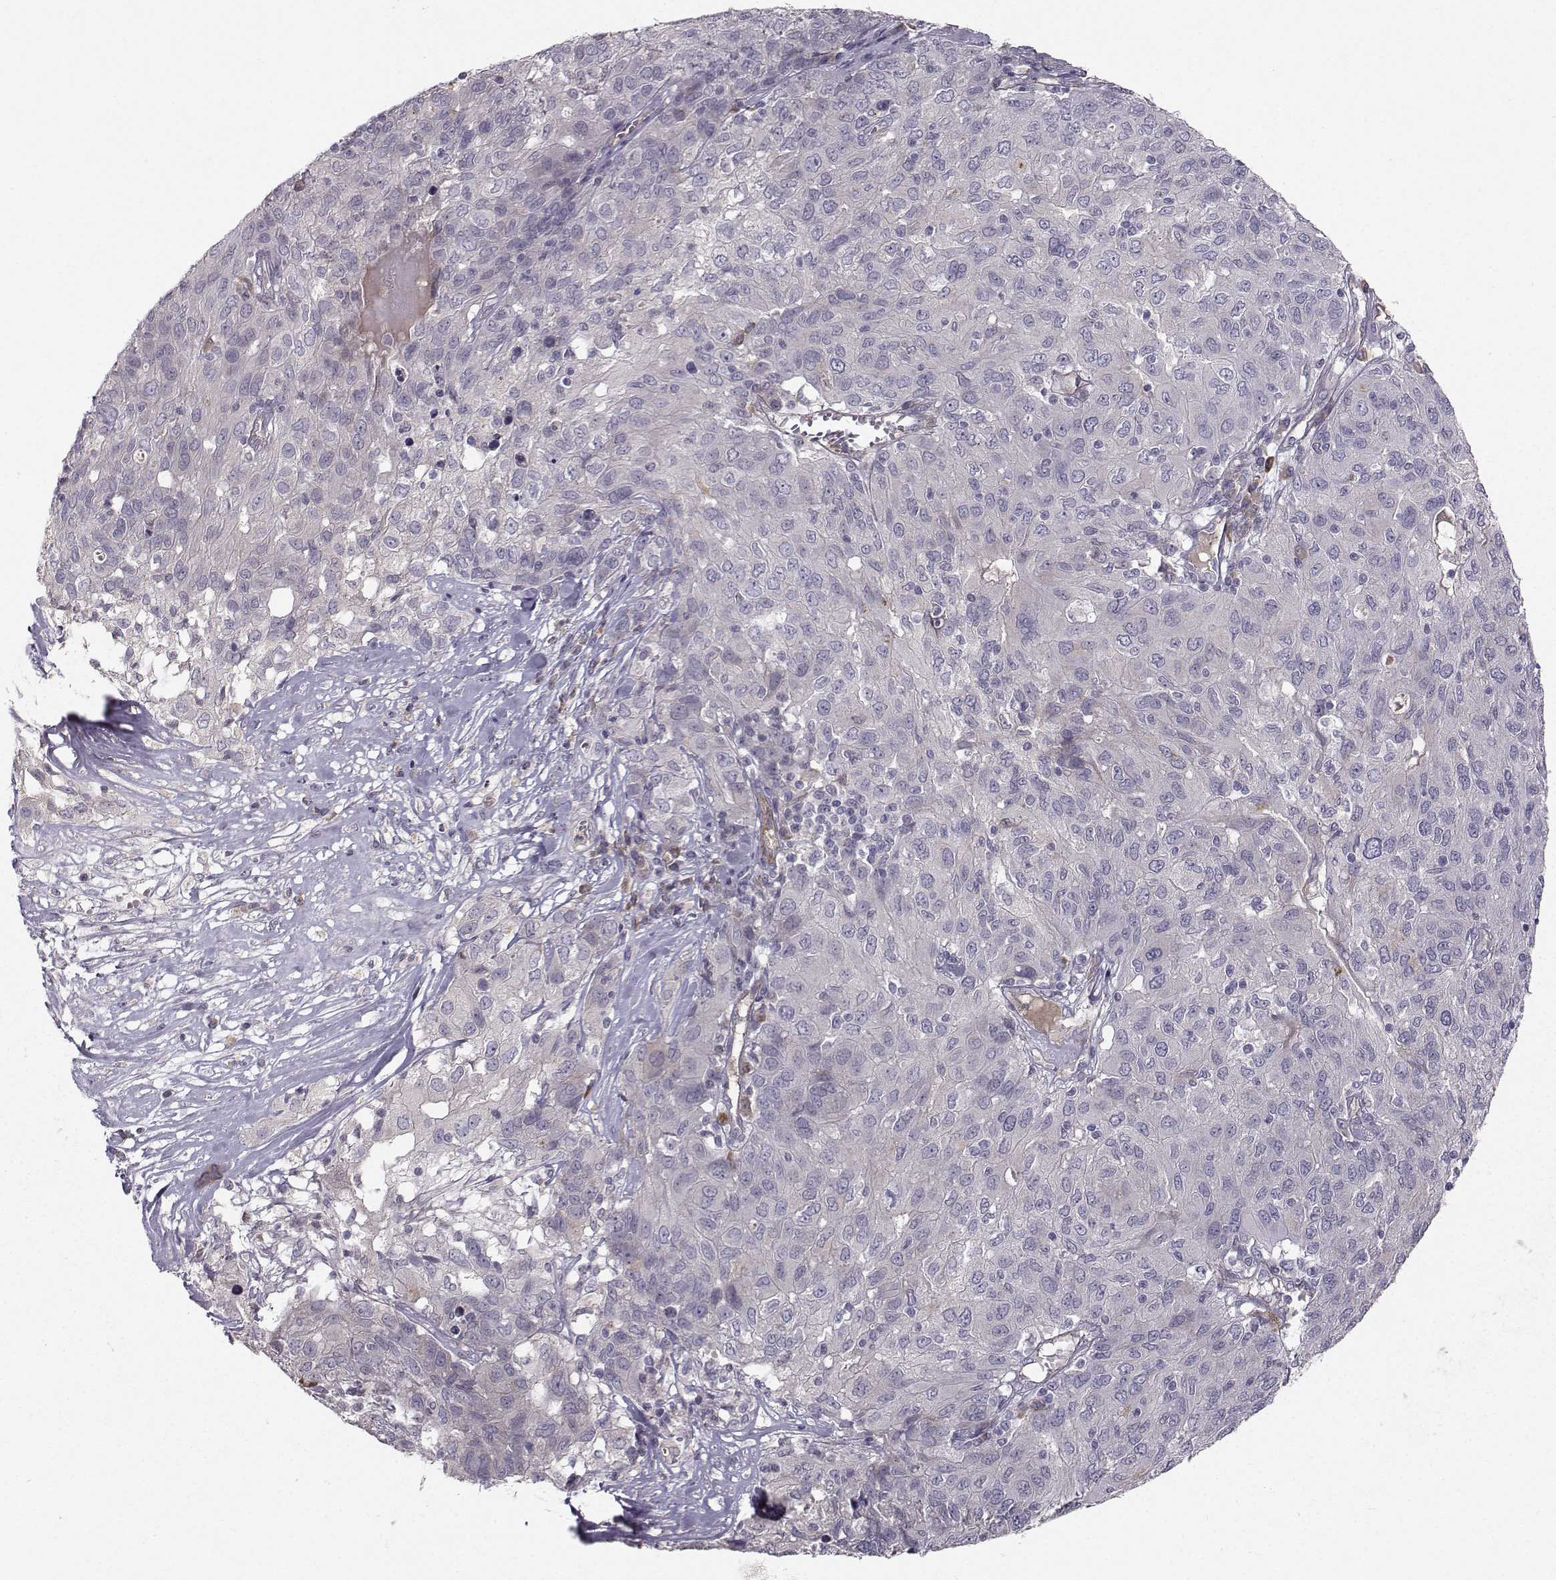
{"staining": {"intensity": "negative", "quantity": "none", "location": "none"}, "tissue": "ovarian cancer", "cell_type": "Tumor cells", "image_type": "cancer", "snomed": [{"axis": "morphology", "description": "Carcinoma, endometroid"}, {"axis": "topography", "description": "Ovary"}], "caption": "The histopathology image exhibits no staining of tumor cells in ovarian endometroid carcinoma.", "gene": "OPRD1", "patient": {"sex": "female", "age": 50}}